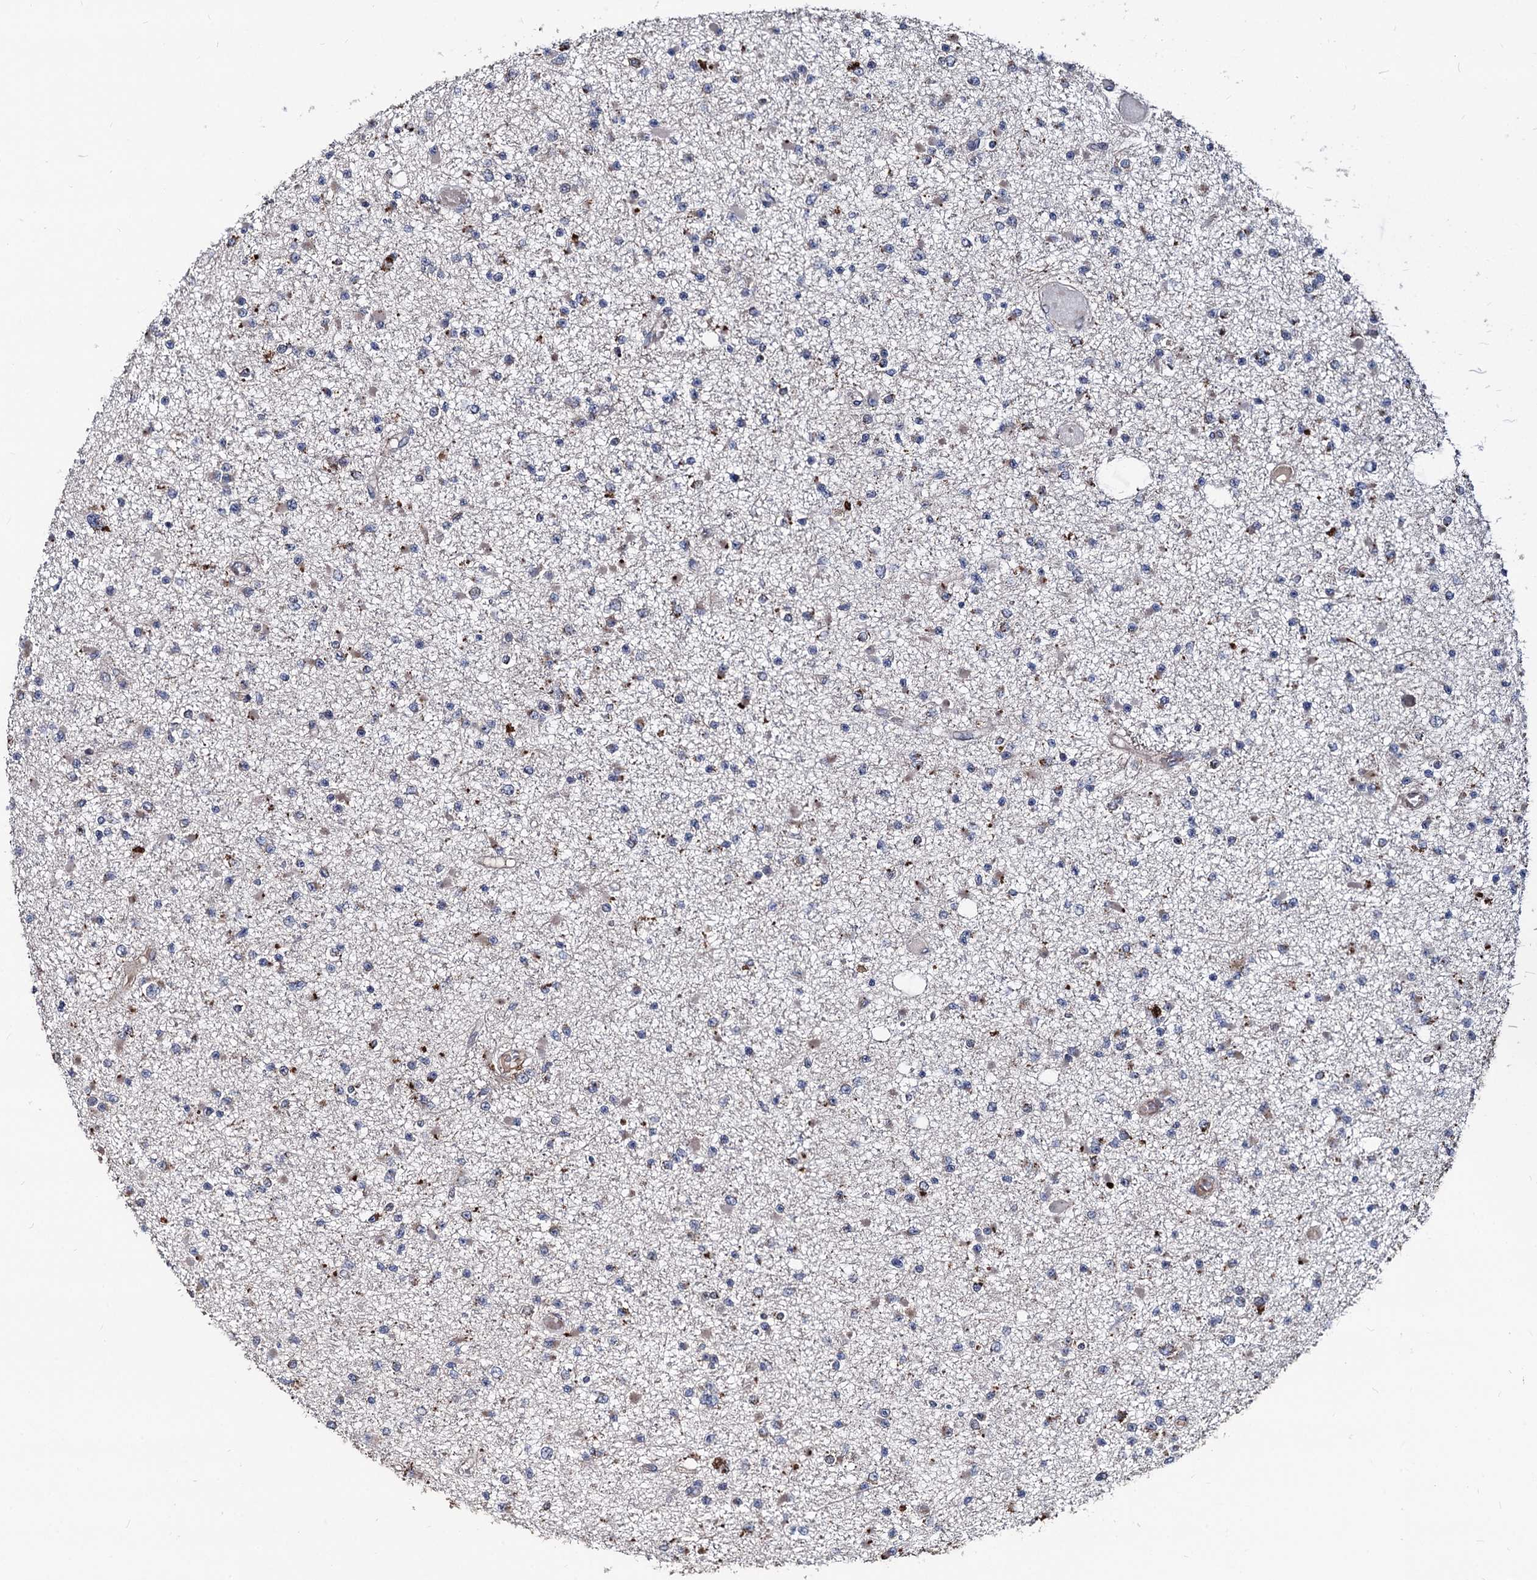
{"staining": {"intensity": "negative", "quantity": "none", "location": "none"}, "tissue": "glioma", "cell_type": "Tumor cells", "image_type": "cancer", "snomed": [{"axis": "morphology", "description": "Glioma, malignant, Low grade"}, {"axis": "topography", "description": "Brain"}], "caption": "Immunohistochemical staining of malignant glioma (low-grade) demonstrates no significant positivity in tumor cells.", "gene": "SMAGP", "patient": {"sex": "female", "age": 22}}